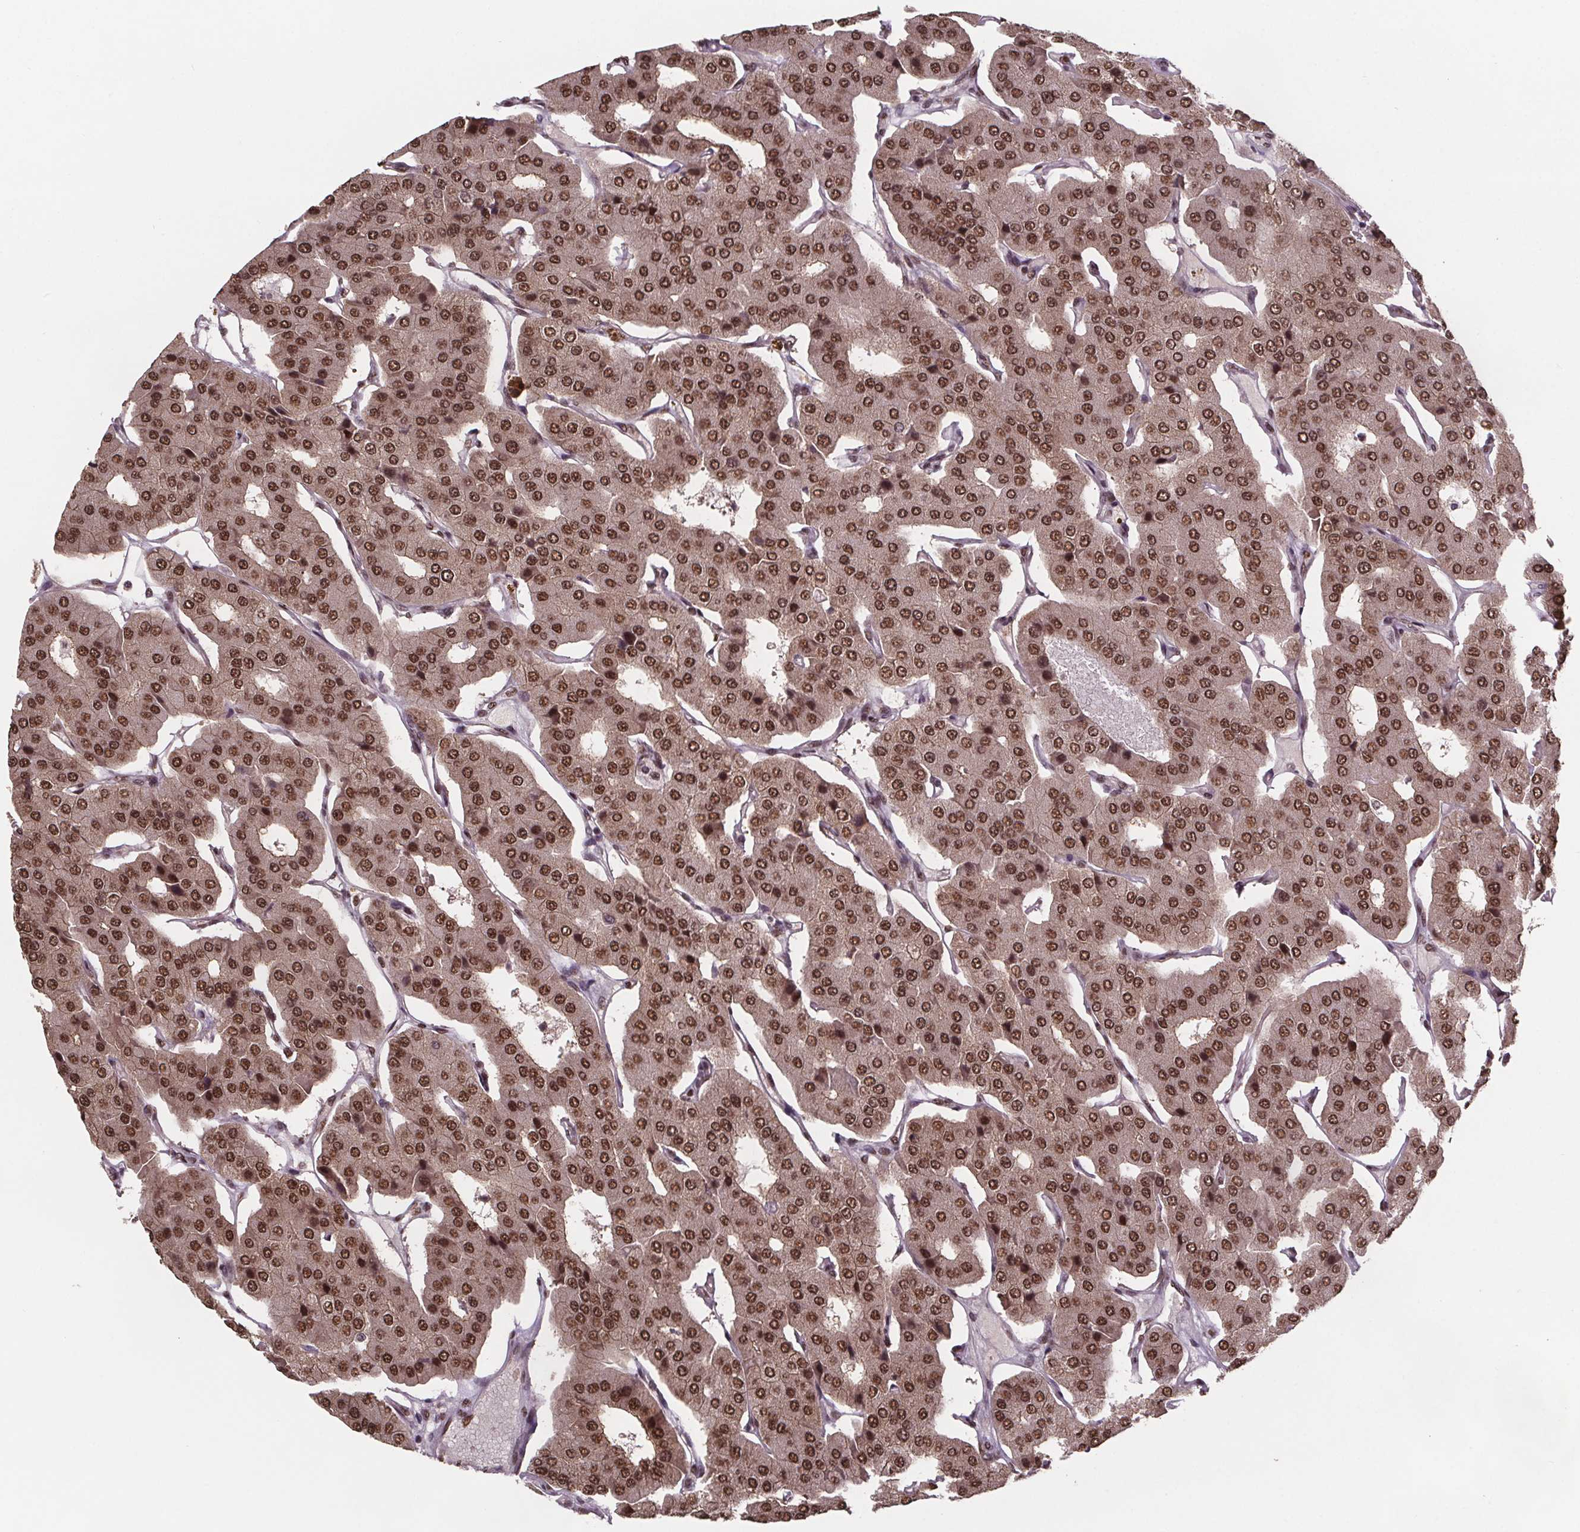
{"staining": {"intensity": "moderate", "quantity": ">75%", "location": "nuclear"}, "tissue": "parathyroid gland", "cell_type": "Glandular cells", "image_type": "normal", "snomed": [{"axis": "morphology", "description": "Normal tissue, NOS"}, {"axis": "morphology", "description": "Adenoma, NOS"}, {"axis": "topography", "description": "Parathyroid gland"}], "caption": "Parathyroid gland stained with IHC demonstrates moderate nuclear staining in about >75% of glandular cells.", "gene": "JARID2", "patient": {"sex": "female", "age": 86}}